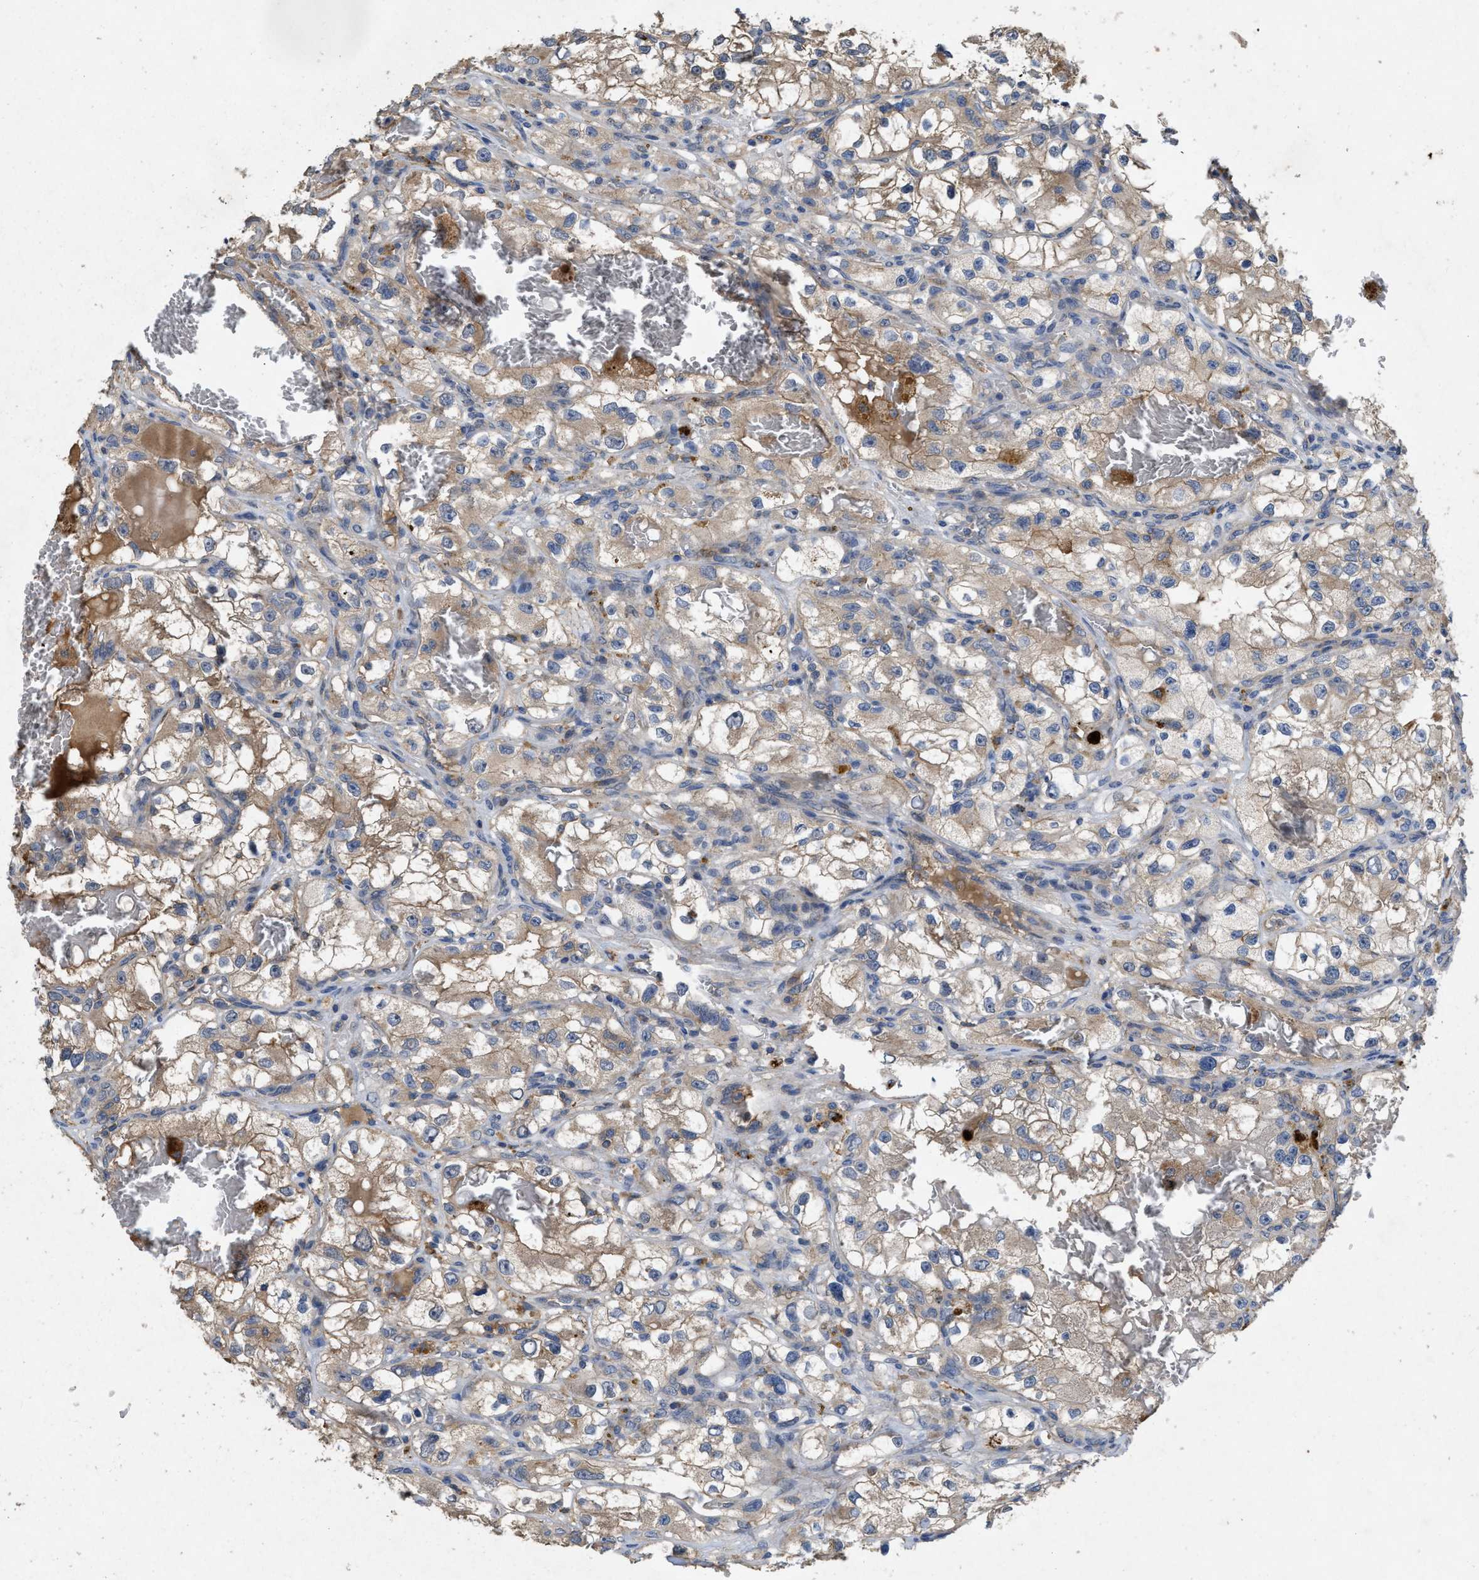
{"staining": {"intensity": "weak", "quantity": "25%-75%", "location": "cytoplasmic/membranous"}, "tissue": "renal cancer", "cell_type": "Tumor cells", "image_type": "cancer", "snomed": [{"axis": "morphology", "description": "Adenocarcinoma, NOS"}, {"axis": "topography", "description": "Kidney"}], "caption": "Protein staining displays weak cytoplasmic/membranous staining in approximately 25%-75% of tumor cells in renal cancer.", "gene": "LPAR2", "patient": {"sex": "female", "age": 57}}